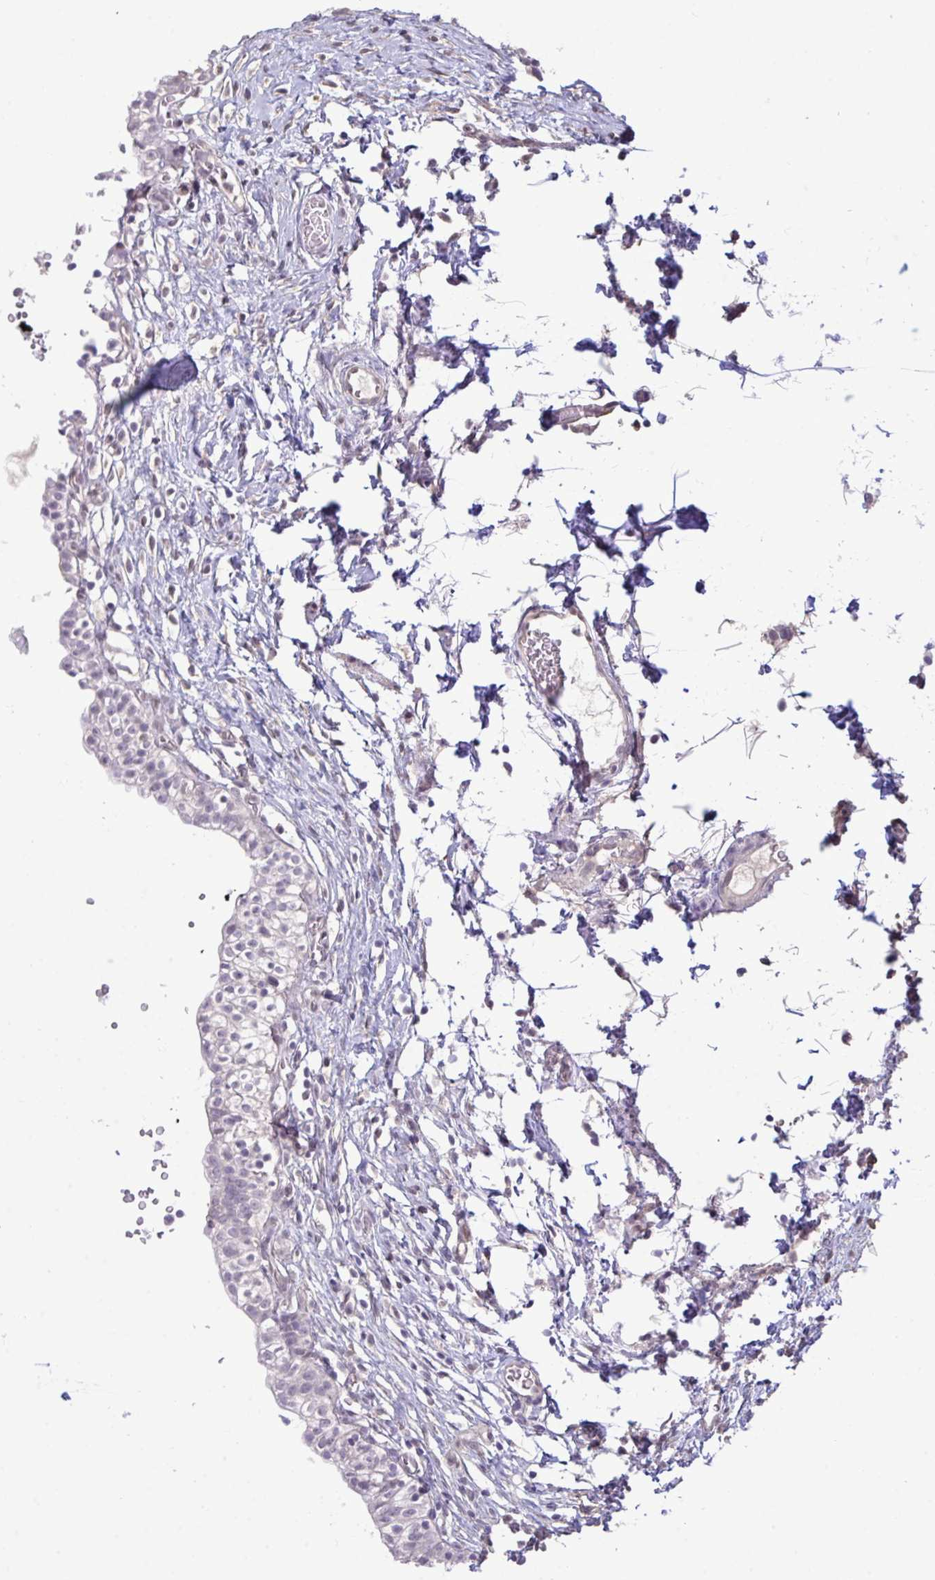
{"staining": {"intensity": "moderate", "quantity": "<25%", "location": "cytoplasmic/membranous,nuclear"}, "tissue": "urinary bladder", "cell_type": "Urothelial cells", "image_type": "normal", "snomed": [{"axis": "morphology", "description": "Normal tissue, NOS"}, {"axis": "topography", "description": "Urinary bladder"}, {"axis": "topography", "description": "Peripheral nerve tissue"}], "caption": "IHC staining of normal urinary bladder, which displays low levels of moderate cytoplasmic/membranous,nuclear positivity in about <25% of urothelial cells indicating moderate cytoplasmic/membranous,nuclear protein positivity. The staining was performed using DAB (3,3'-diaminobenzidine) (brown) for protein detection and nuclei were counterstained in hematoxylin (blue).", "gene": "SETD7", "patient": {"sex": "male", "age": 55}}